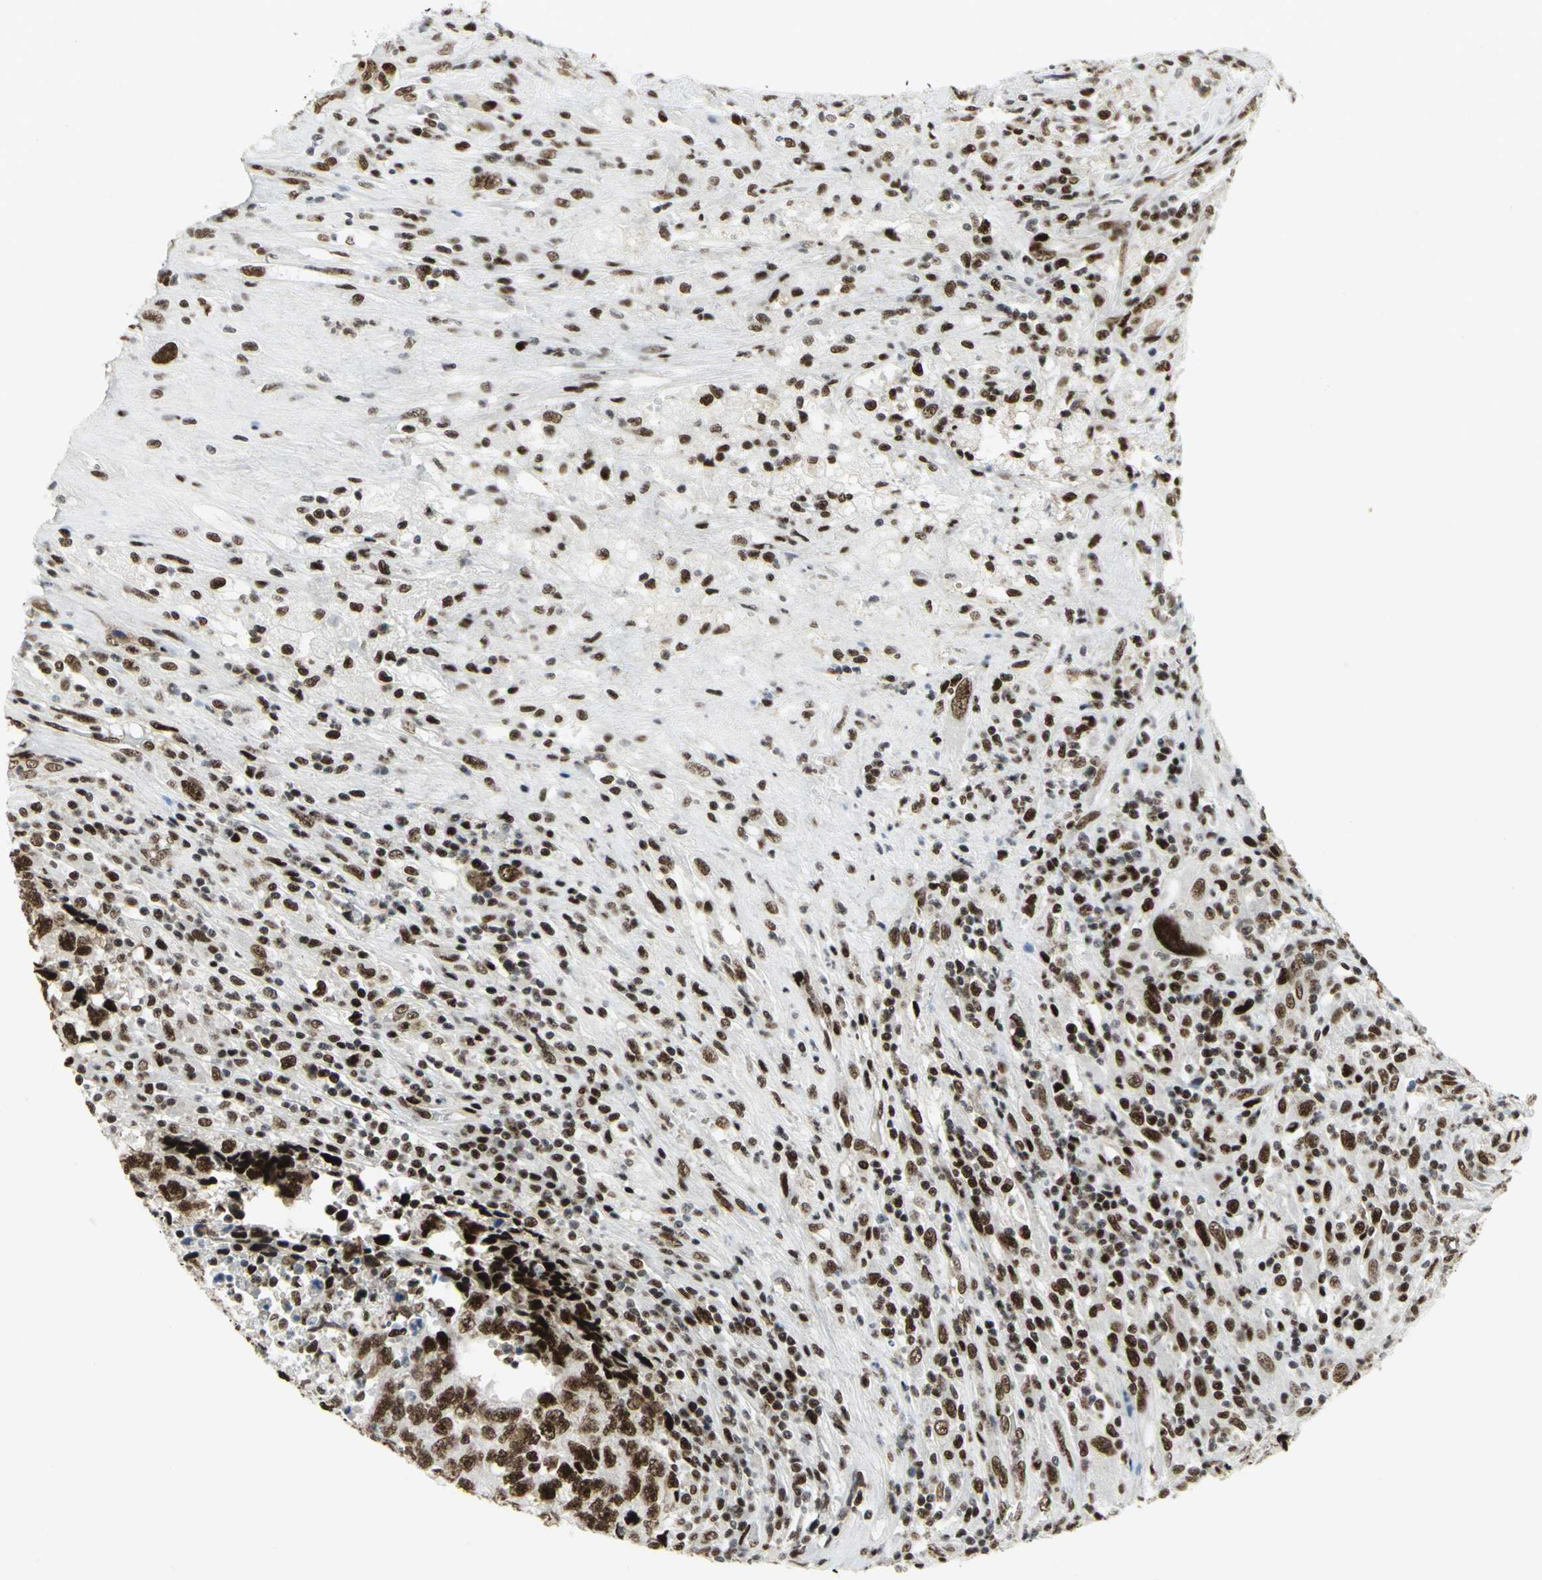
{"staining": {"intensity": "strong", "quantity": ">75%", "location": "nuclear"}, "tissue": "testis cancer", "cell_type": "Tumor cells", "image_type": "cancer", "snomed": [{"axis": "morphology", "description": "Necrosis, NOS"}, {"axis": "morphology", "description": "Carcinoma, Embryonal, NOS"}, {"axis": "topography", "description": "Testis"}], "caption": "A brown stain highlights strong nuclear positivity of a protein in embryonal carcinoma (testis) tumor cells. The staining was performed using DAB to visualize the protein expression in brown, while the nuclei were stained in blue with hematoxylin (Magnification: 20x).", "gene": "SMARCA4", "patient": {"sex": "male", "age": 19}}